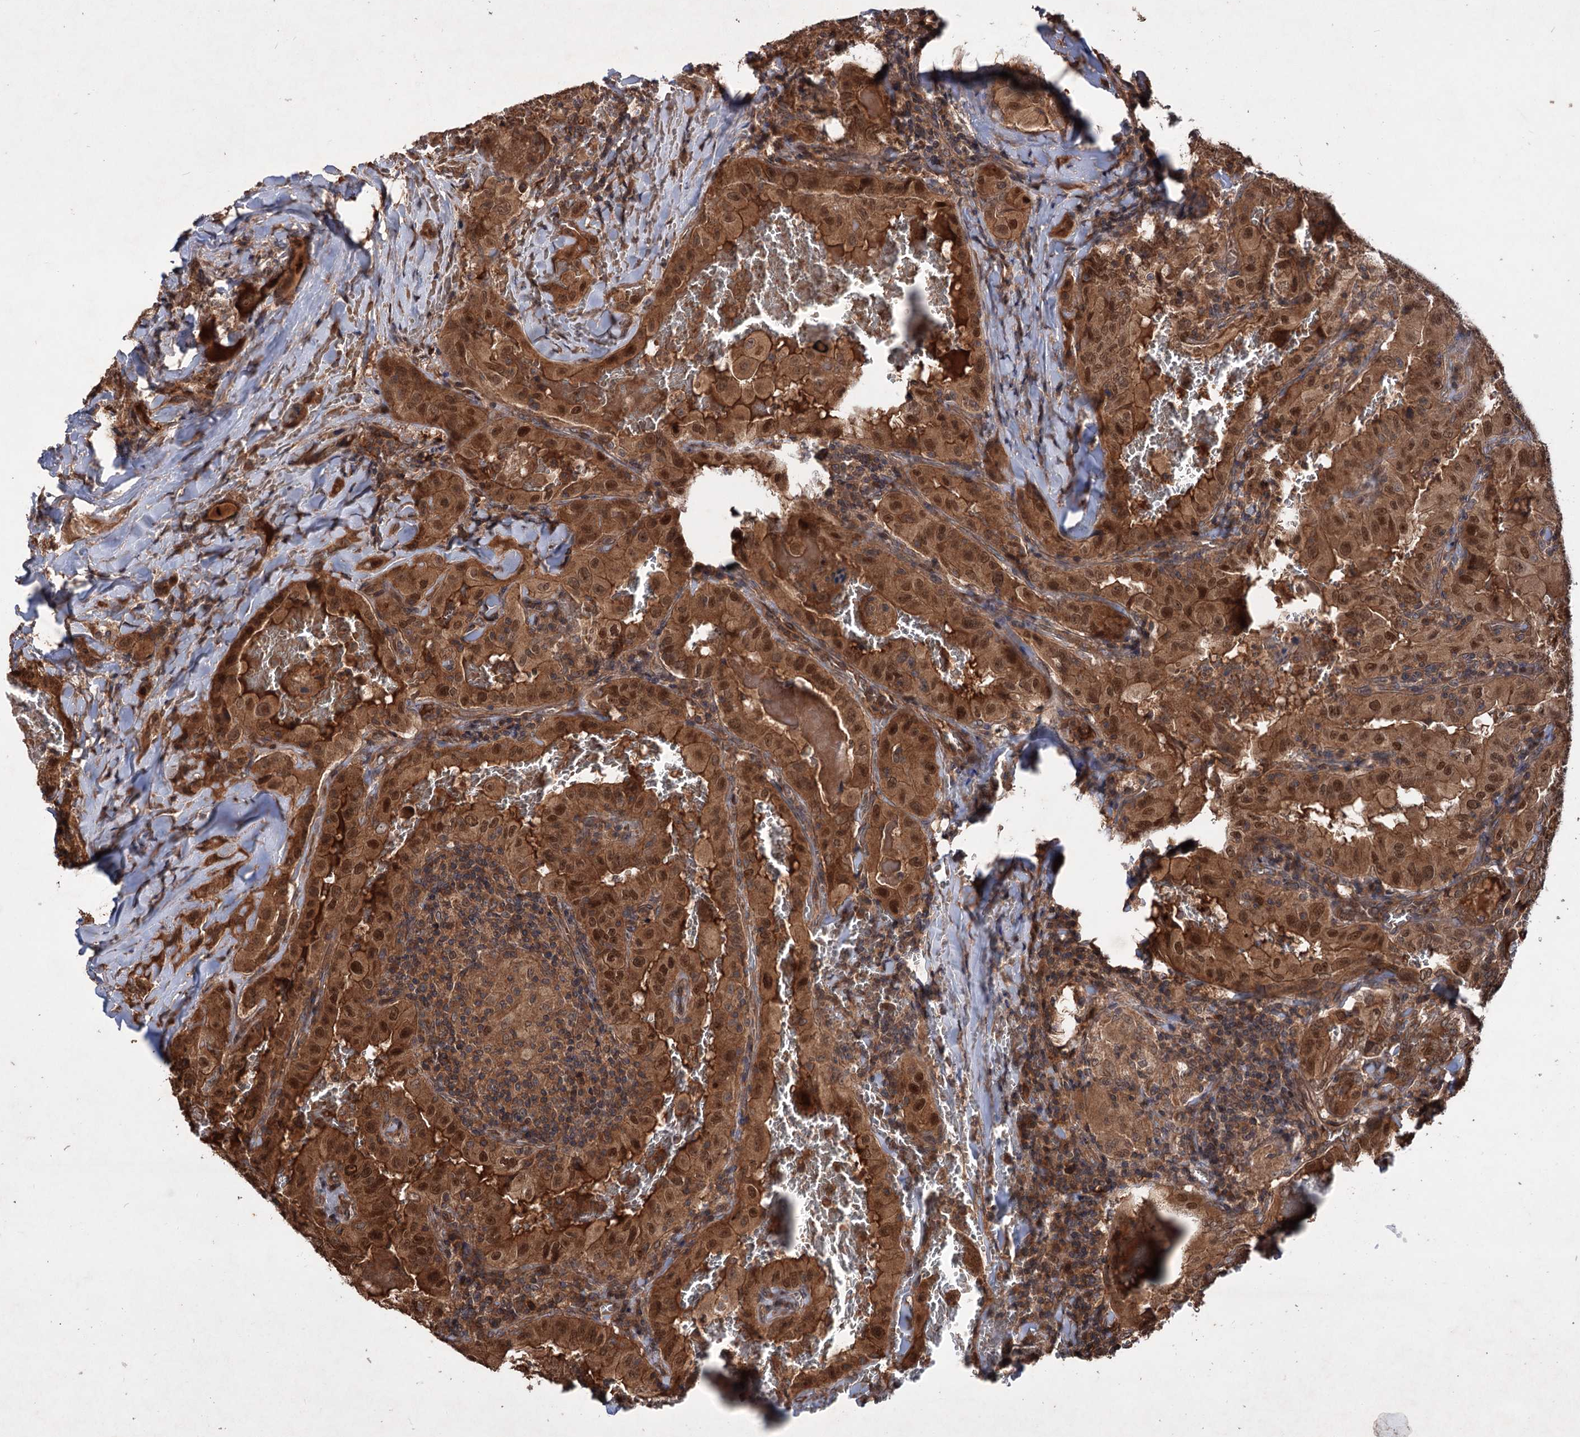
{"staining": {"intensity": "strong", "quantity": ">75%", "location": "cytoplasmic/membranous,nuclear"}, "tissue": "thyroid cancer", "cell_type": "Tumor cells", "image_type": "cancer", "snomed": [{"axis": "morphology", "description": "Papillary adenocarcinoma, NOS"}, {"axis": "topography", "description": "Thyroid gland"}], "caption": "A high amount of strong cytoplasmic/membranous and nuclear staining is present in approximately >75% of tumor cells in thyroid cancer (papillary adenocarcinoma) tissue. (DAB IHC with brightfield microscopy, high magnification).", "gene": "ADK", "patient": {"sex": "female", "age": 72}}